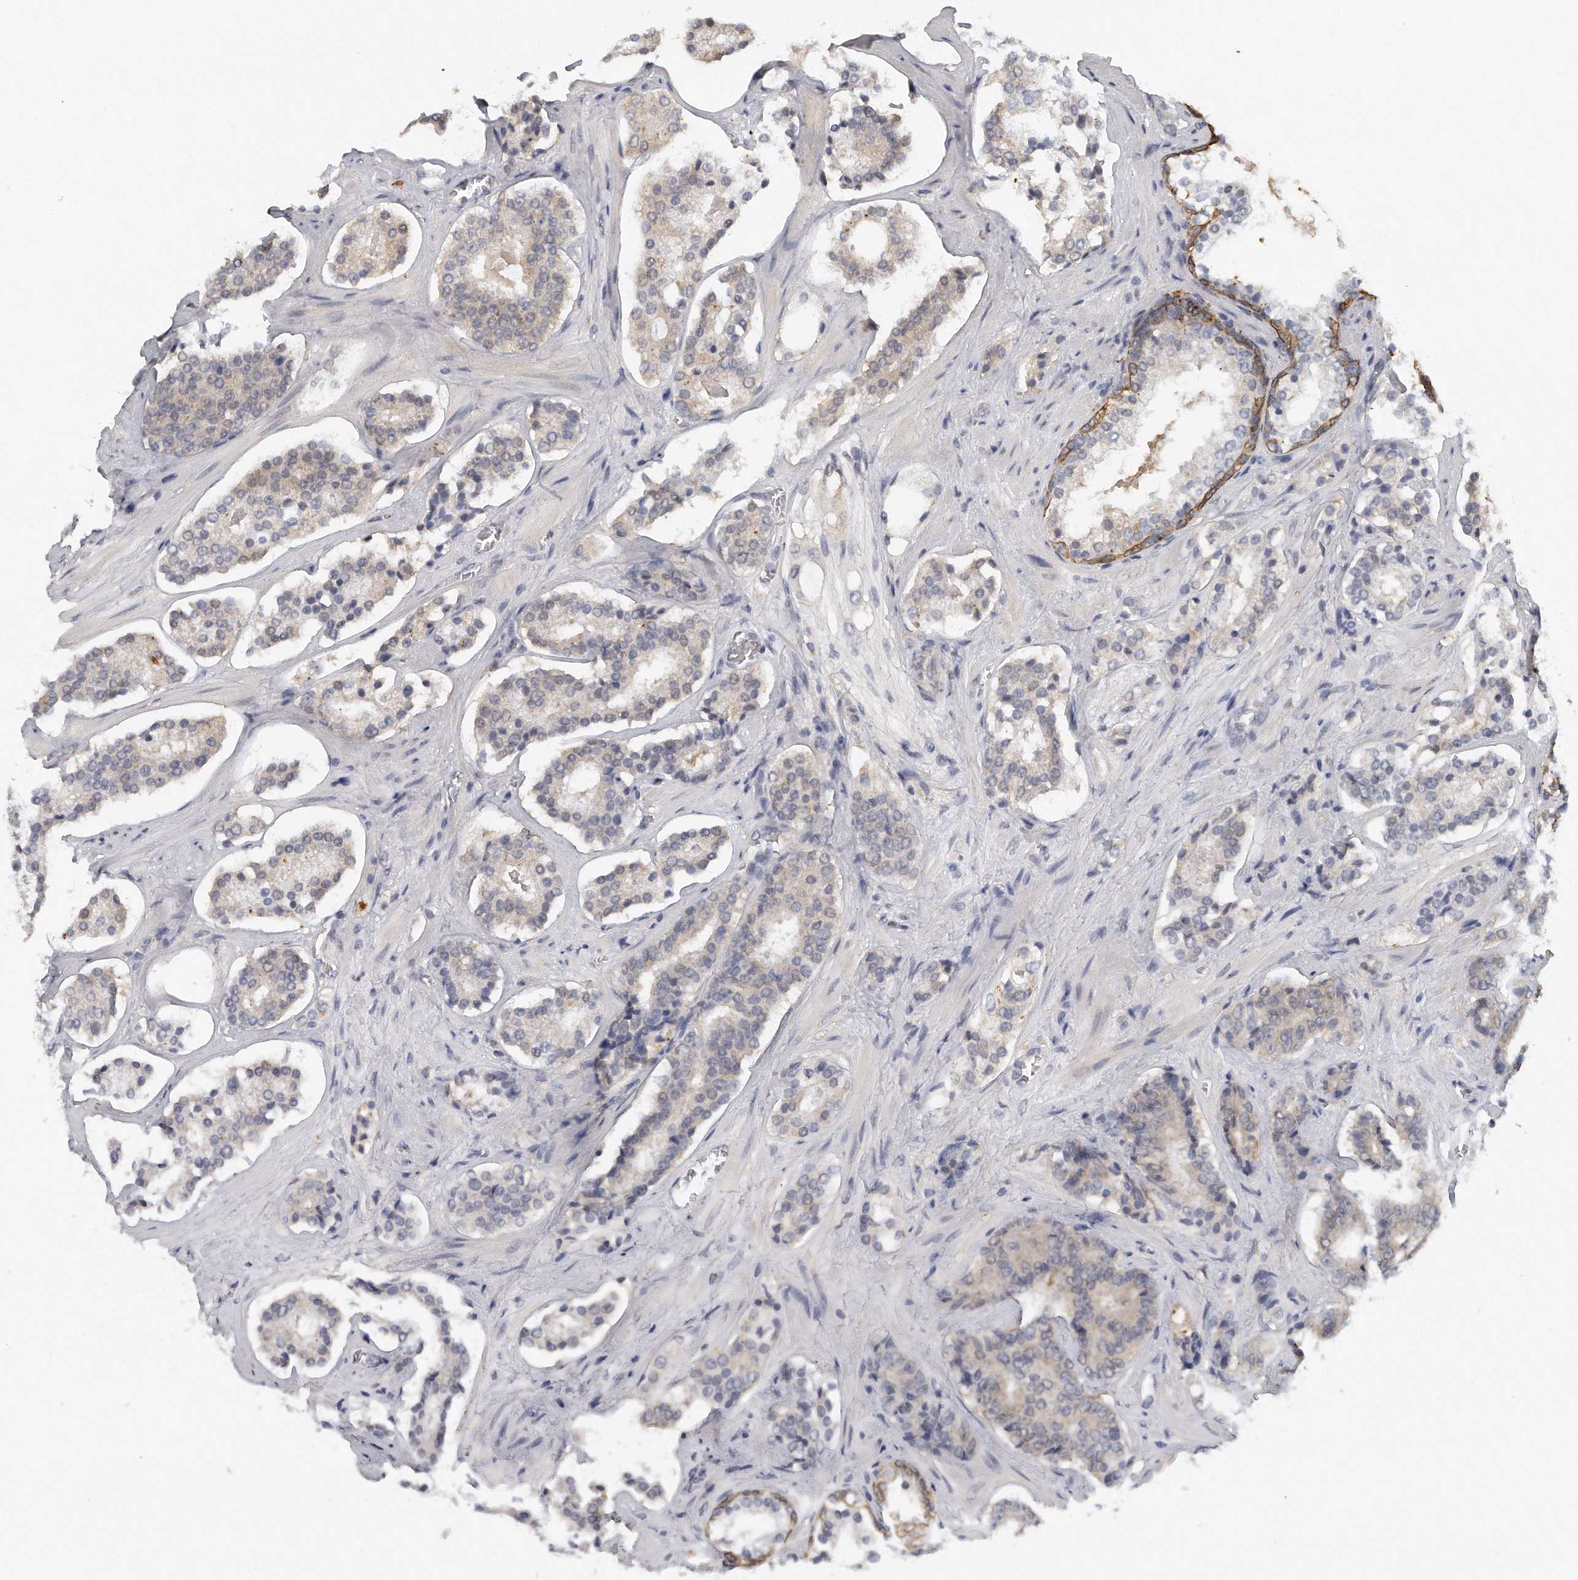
{"staining": {"intensity": "weak", "quantity": "25%-75%", "location": "cytoplasmic/membranous"}, "tissue": "prostate cancer", "cell_type": "Tumor cells", "image_type": "cancer", "snomed": [{"axis": "morphology", "description": "Adenocarcinoma, High grade"}, {"axis": "topography", "description": "Prostate"}], "caption": "Approximately 25%-75% of tumor cells in human prostate cancer show weak cytoplasmic/membranous protein staining as visualized by brown immunohistochemical staining.", "gene": "CAMK1", "patient": {"sex": "male", "age": 60}}